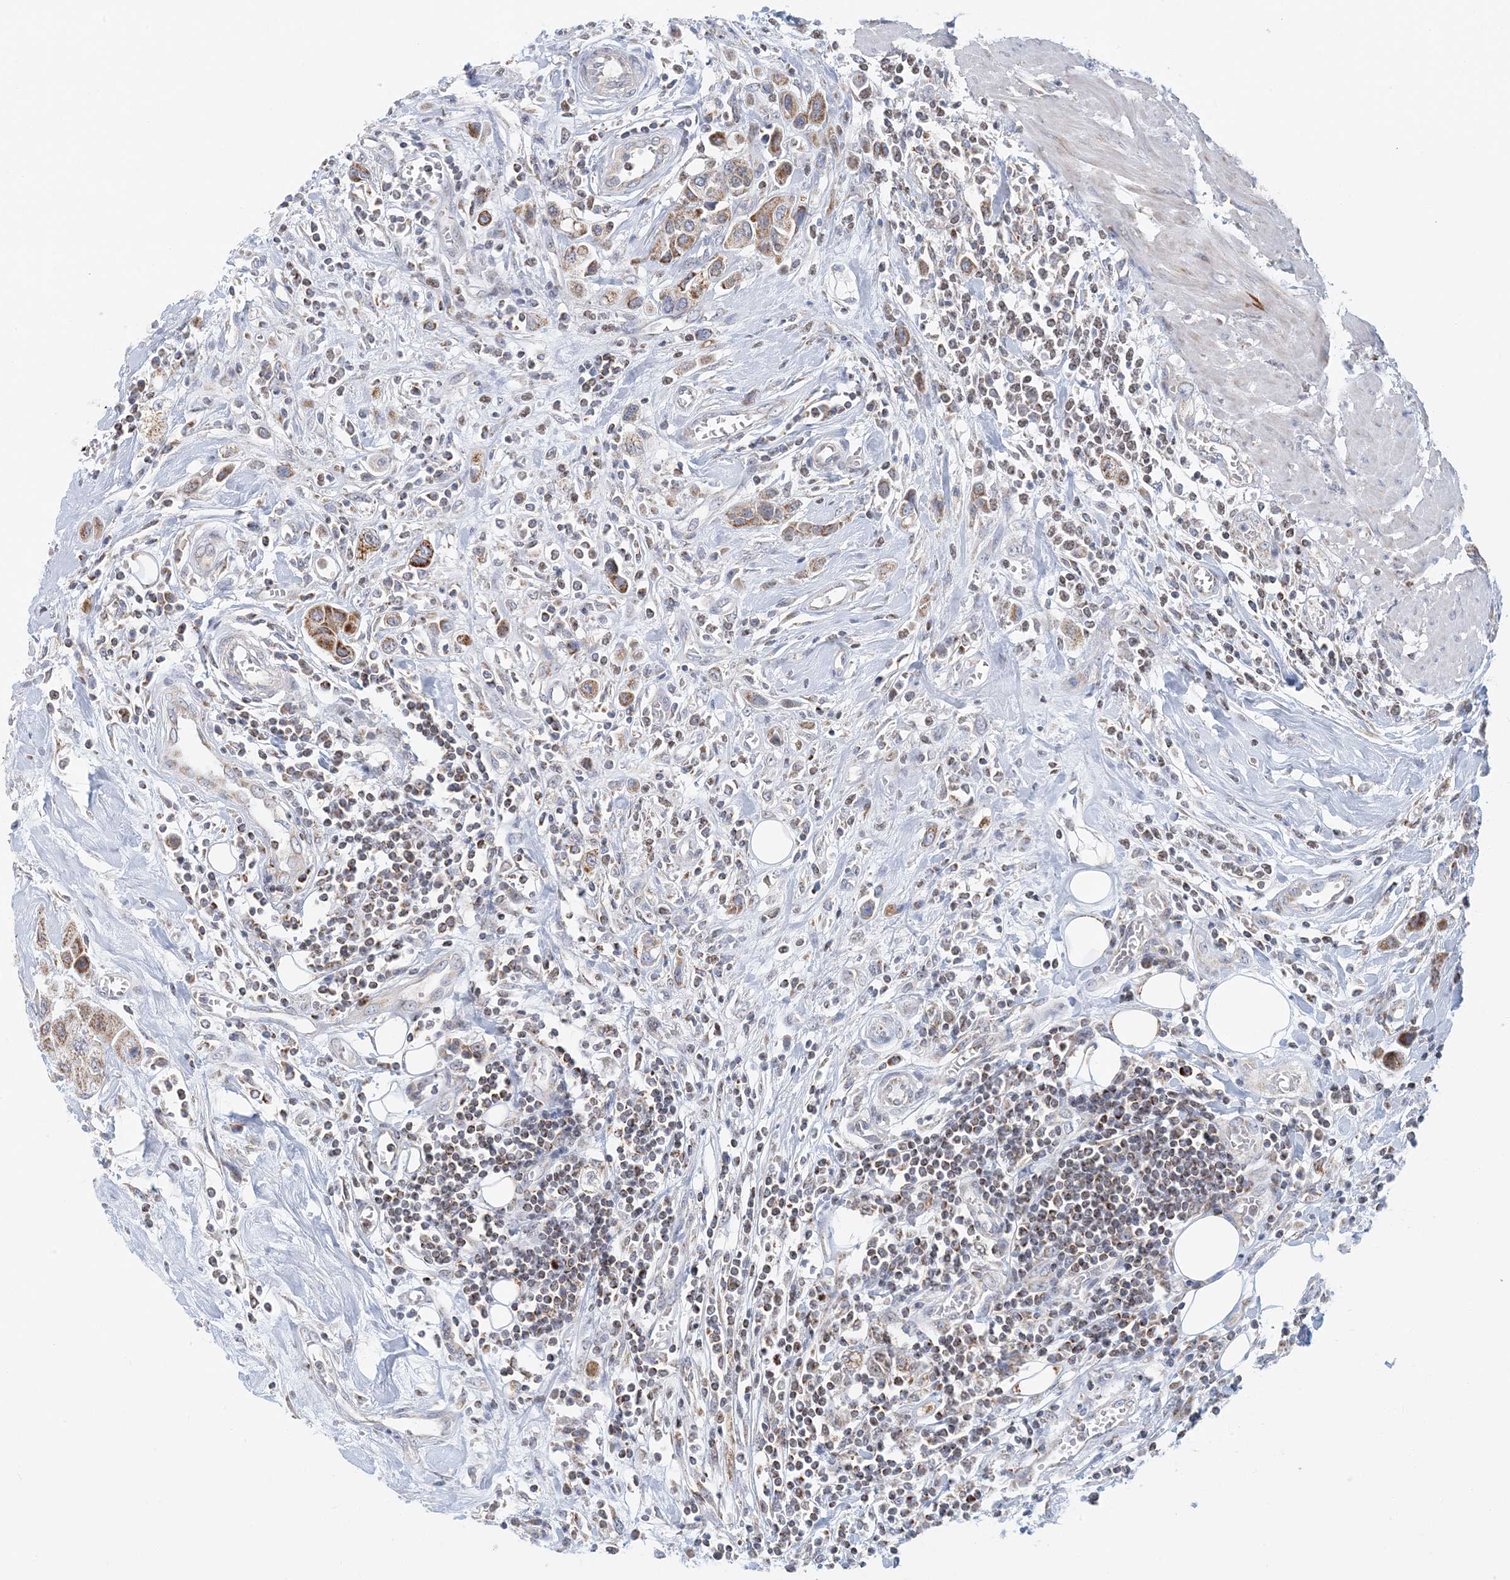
{"staining": {"intensity": "moderate", "quantity": ">75%", "location": "cytoplasmic/membranous"}, "tissue": "urothelial cancer", "cell_type": "Tumor cells", "image_type": "cancer", "snomed": [{"axis": "morphology", "description": "Urothelial carcinoma, High grade"}, {"axis": "topography", "description": "Urinary bladder"}], "caption": "The micrograph demonstrates immunohistochemical staining of urothelial cancer. There is moderate cytoplasmic/membranous expression is identified in about >75% of tumor cells.", "gene": "BDH1", "patient": {"sex": "male", "age": 50}}